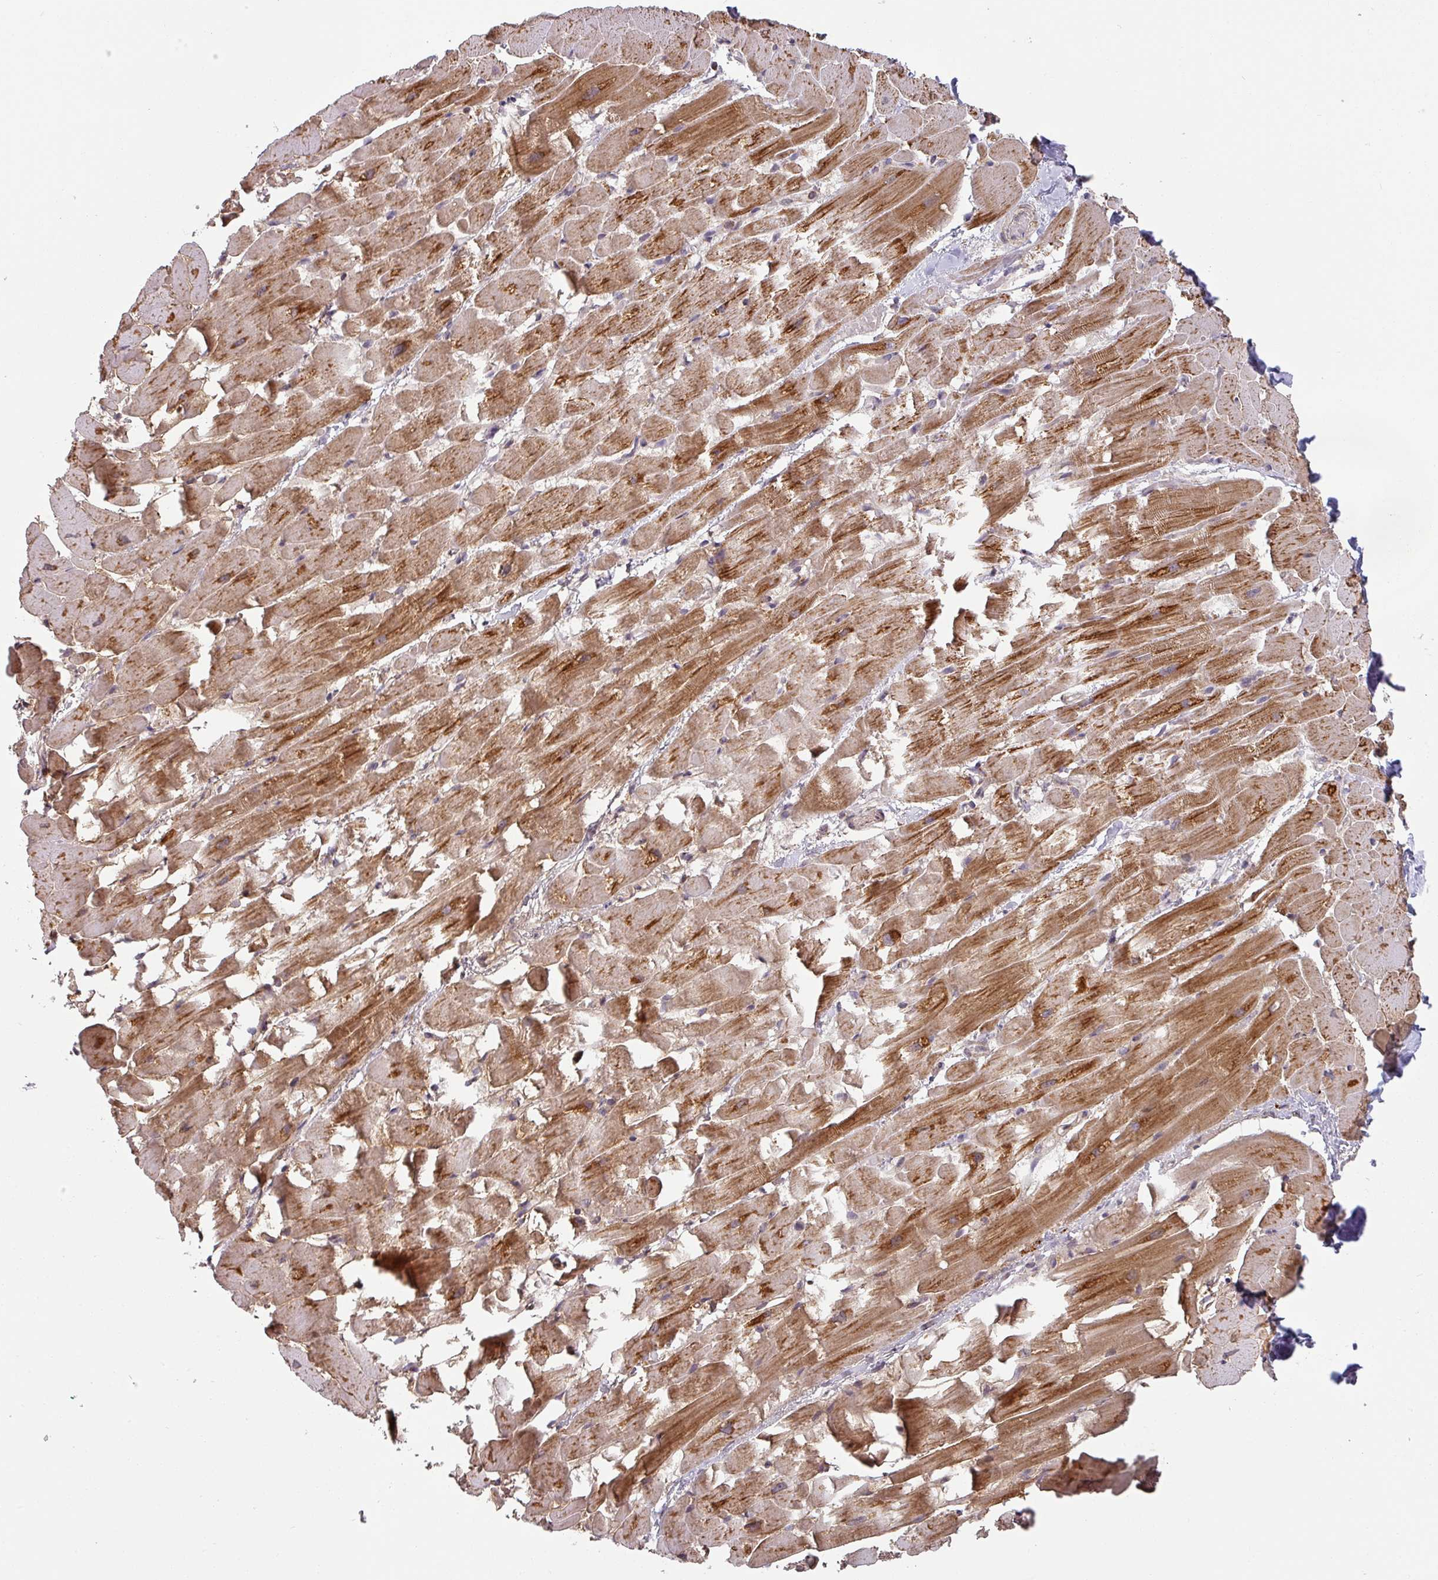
{"staining": {"intensity": "strong", "quantity": "25%-75%", "location": "cytoplasmic/membranous"}, "tissue": "heart muscle", "cell_type": "Cardiomyocytes", "image_type": "normal", "snomed": [{"axis": "morphology", "description": "Normal tissue, NOS"}, {"axis": "topography", "description": "Heart"}], "caption": "Immunohistochemical staining of unremarkable heart muscle shows high levels of strong cytoplasmic/membranous expression in approximately 25%-75% of cardiomyocytes.", "gene": "MRPS16", "patient": {"sex": "male", "age": 37}}